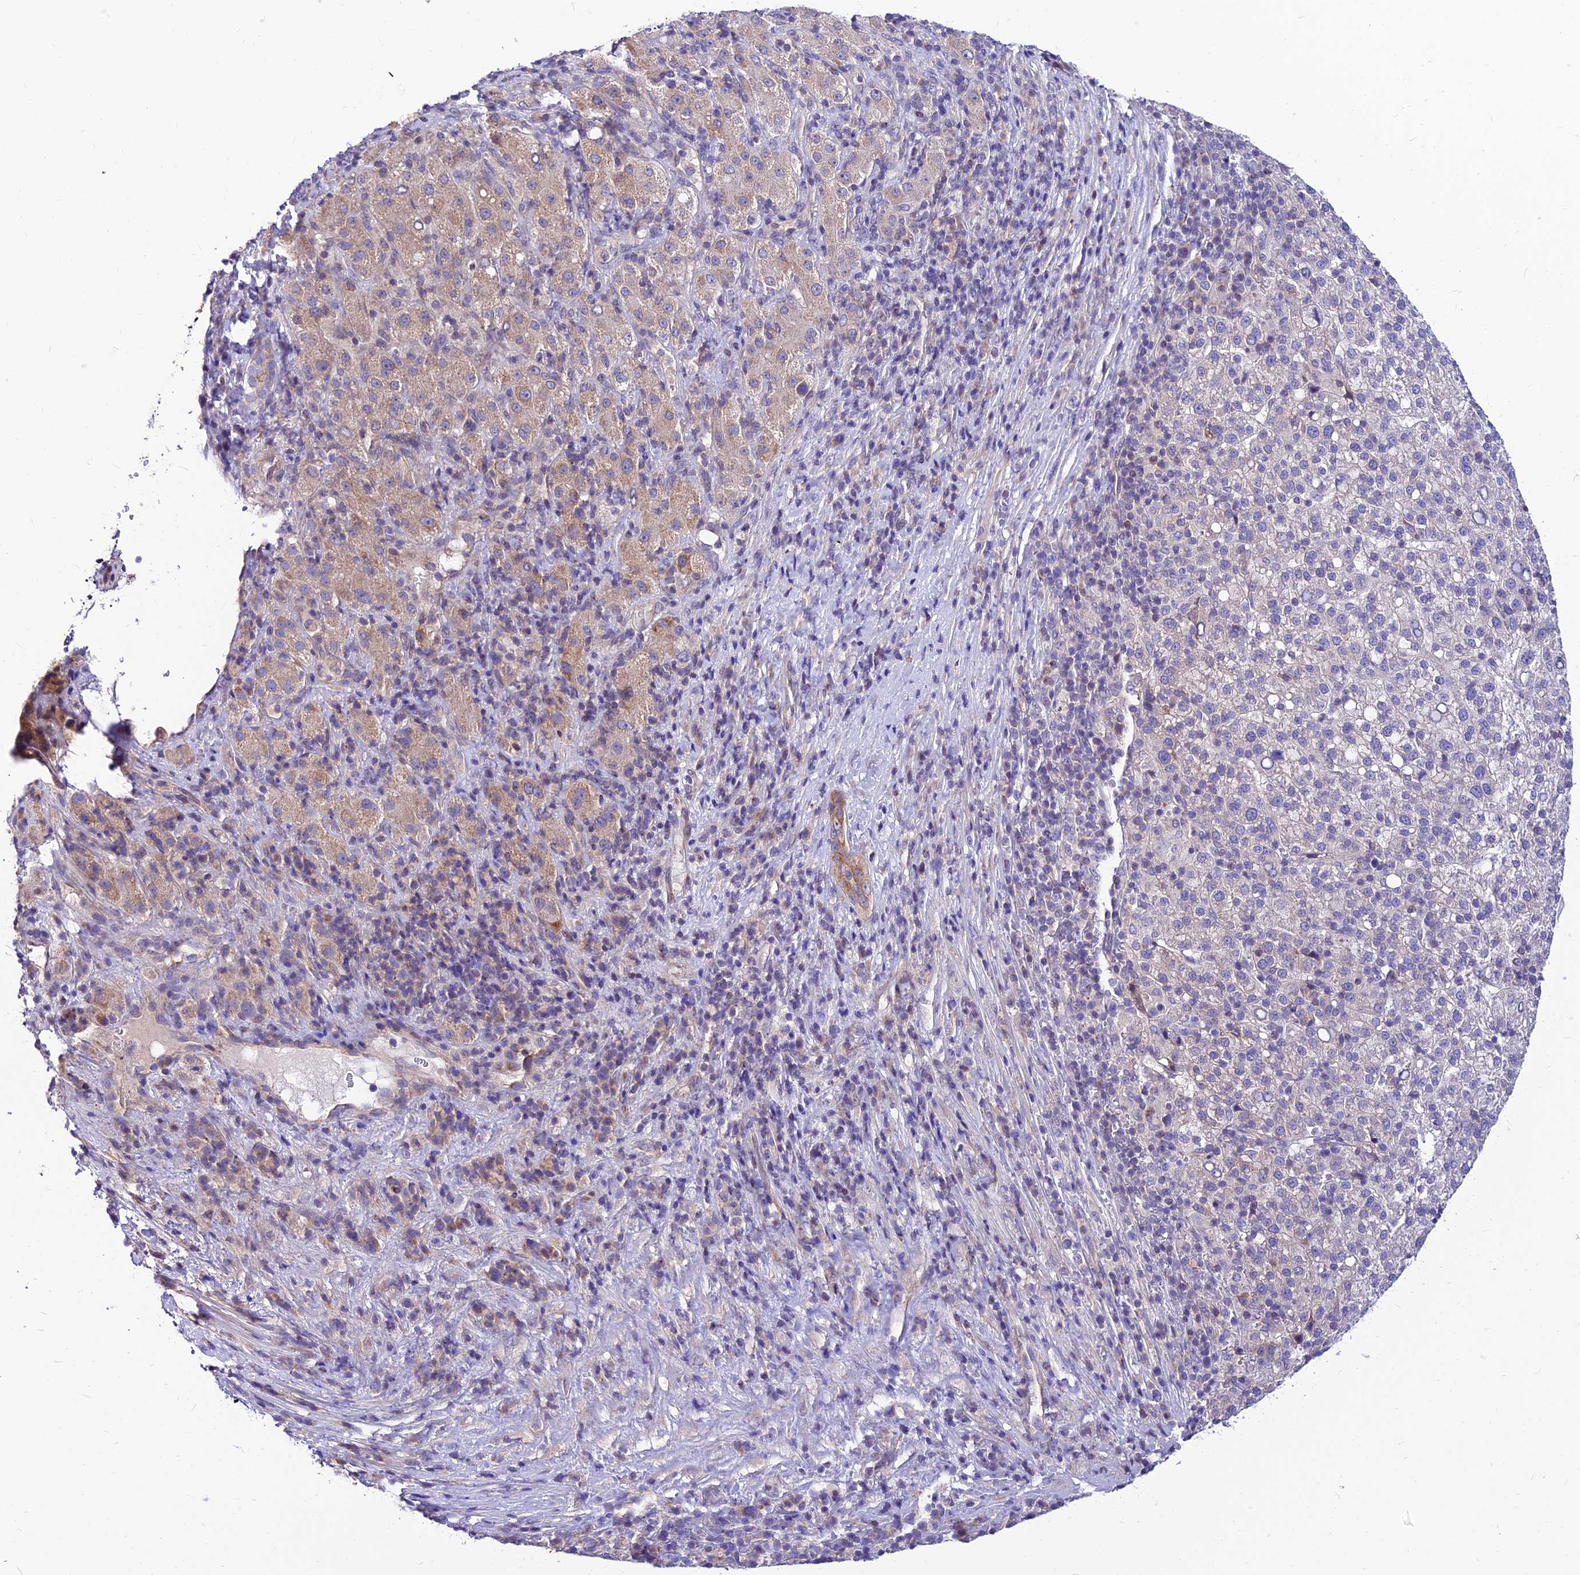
{"staining": {"intensity": "negative", "quantity": "none", "location": "none"}, "tissue": "liver cancer", "cell_type": "Tumor cells", "image_type": "cancer", "snomed": [{"axis": "morphology", "description": "Carcinoma, Hepatocellular, NOS"}, {"axis": "topography", "description": "Liver"}], "caption": "The histopathology image shows no significant expression in tumor cells of liver cancer (hepatocellular carcinoma).", "gene": "C6orf132", "patient": {"sex": "female", "age": 58}}